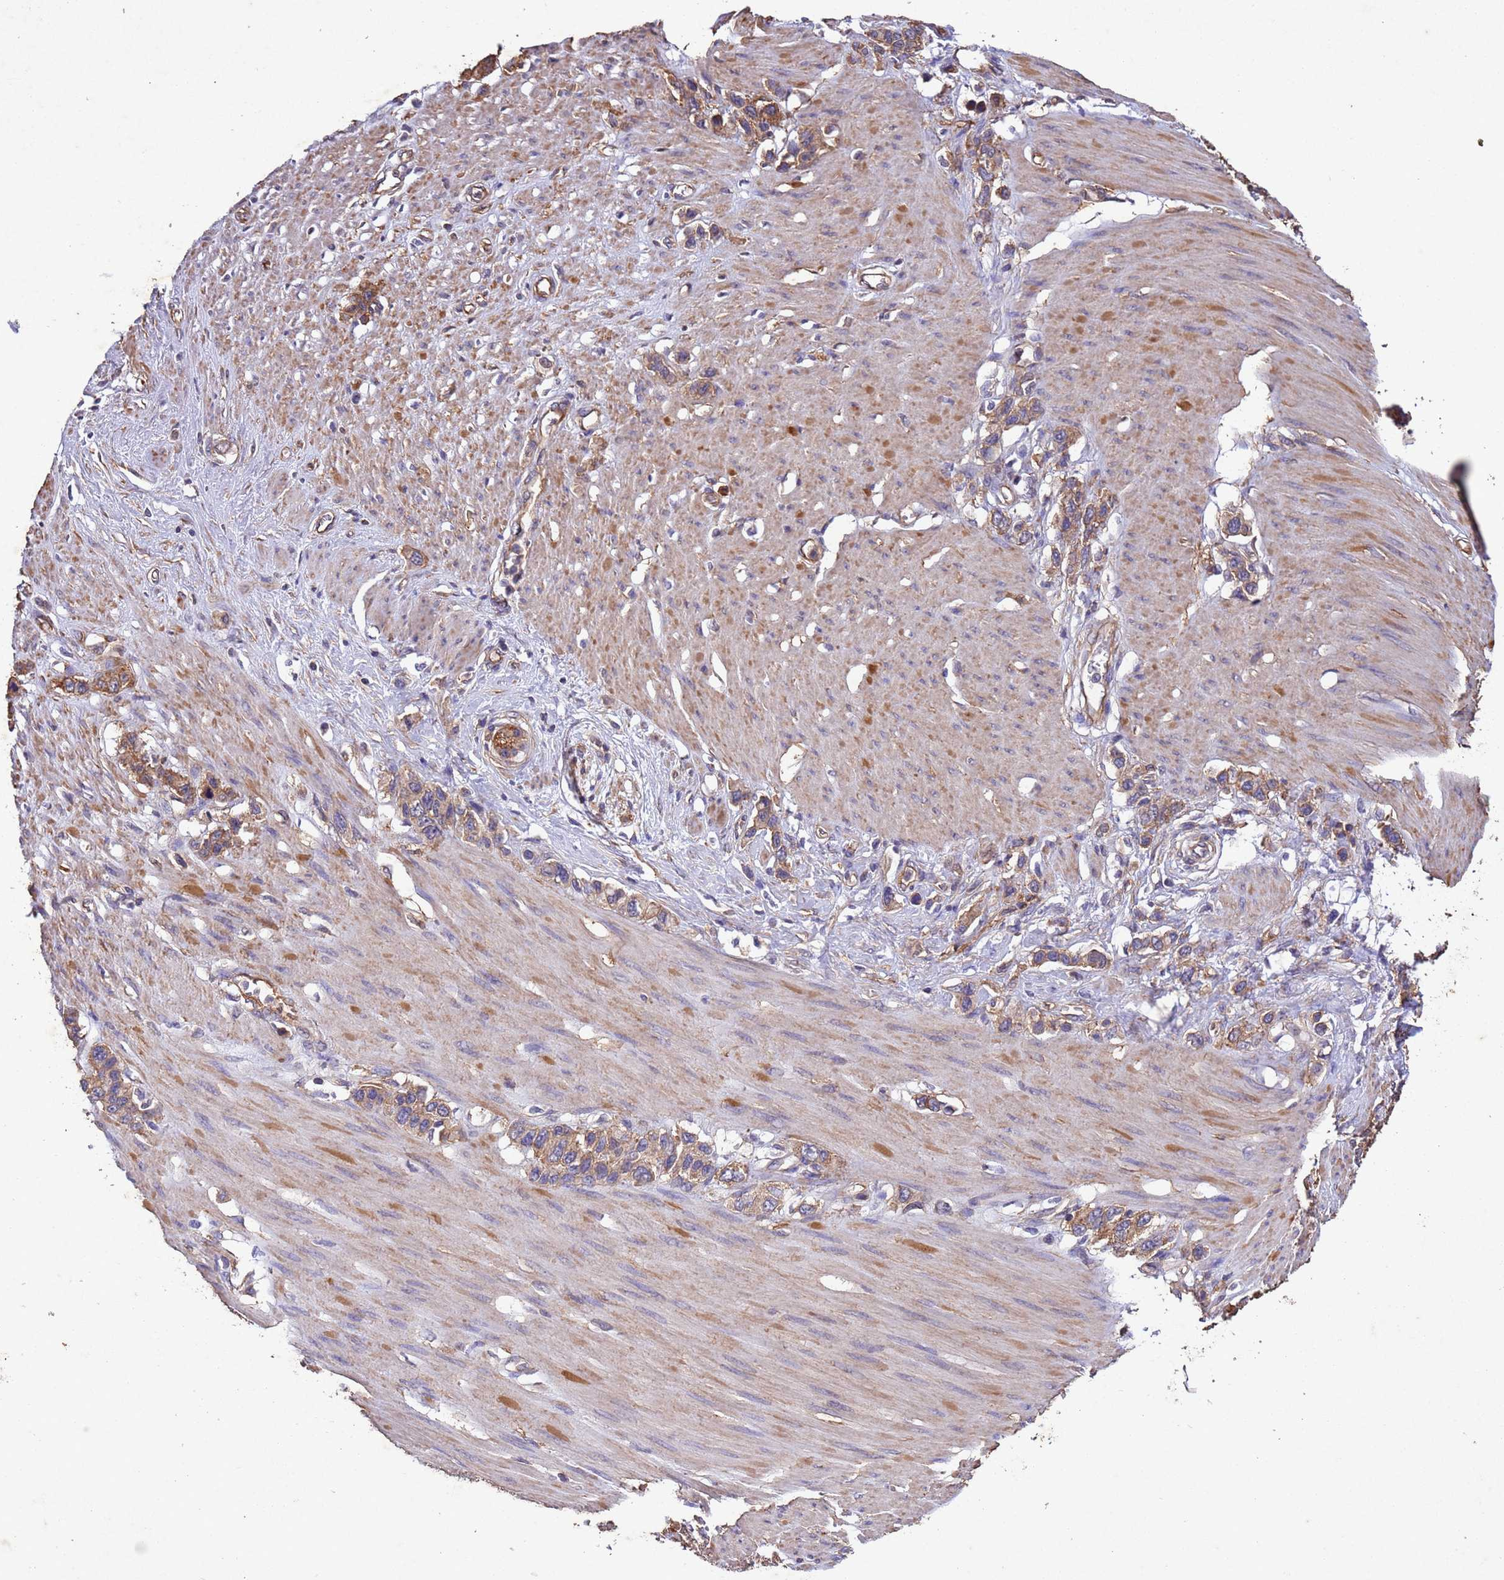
{"staining": {"intensity": "moderate", "quantity": ">75%", "location": "cytoplasmic/membranous"}, "tissue": "stomach cancer", "cell_type": "Tumor cells", "image_type": "cancer", "snomed": [{"axis": "morphology", "description": "Adenocarcinoma, NOS"}, {"axis": "morphology", "description": "Adenocarcinoma, High grade"}, {"axis": "topography", "description": "Stomach, upper"}, {"axis": "topography", "description": "Stomach, lower"}], "caption": "A micrograph of human stomach cancer stained for a protein displays moderate cytoplasmic/membranous brown staining in tumor cells.", "gene": "MTX3", "patient": {"sex": "female", "age": 65}}